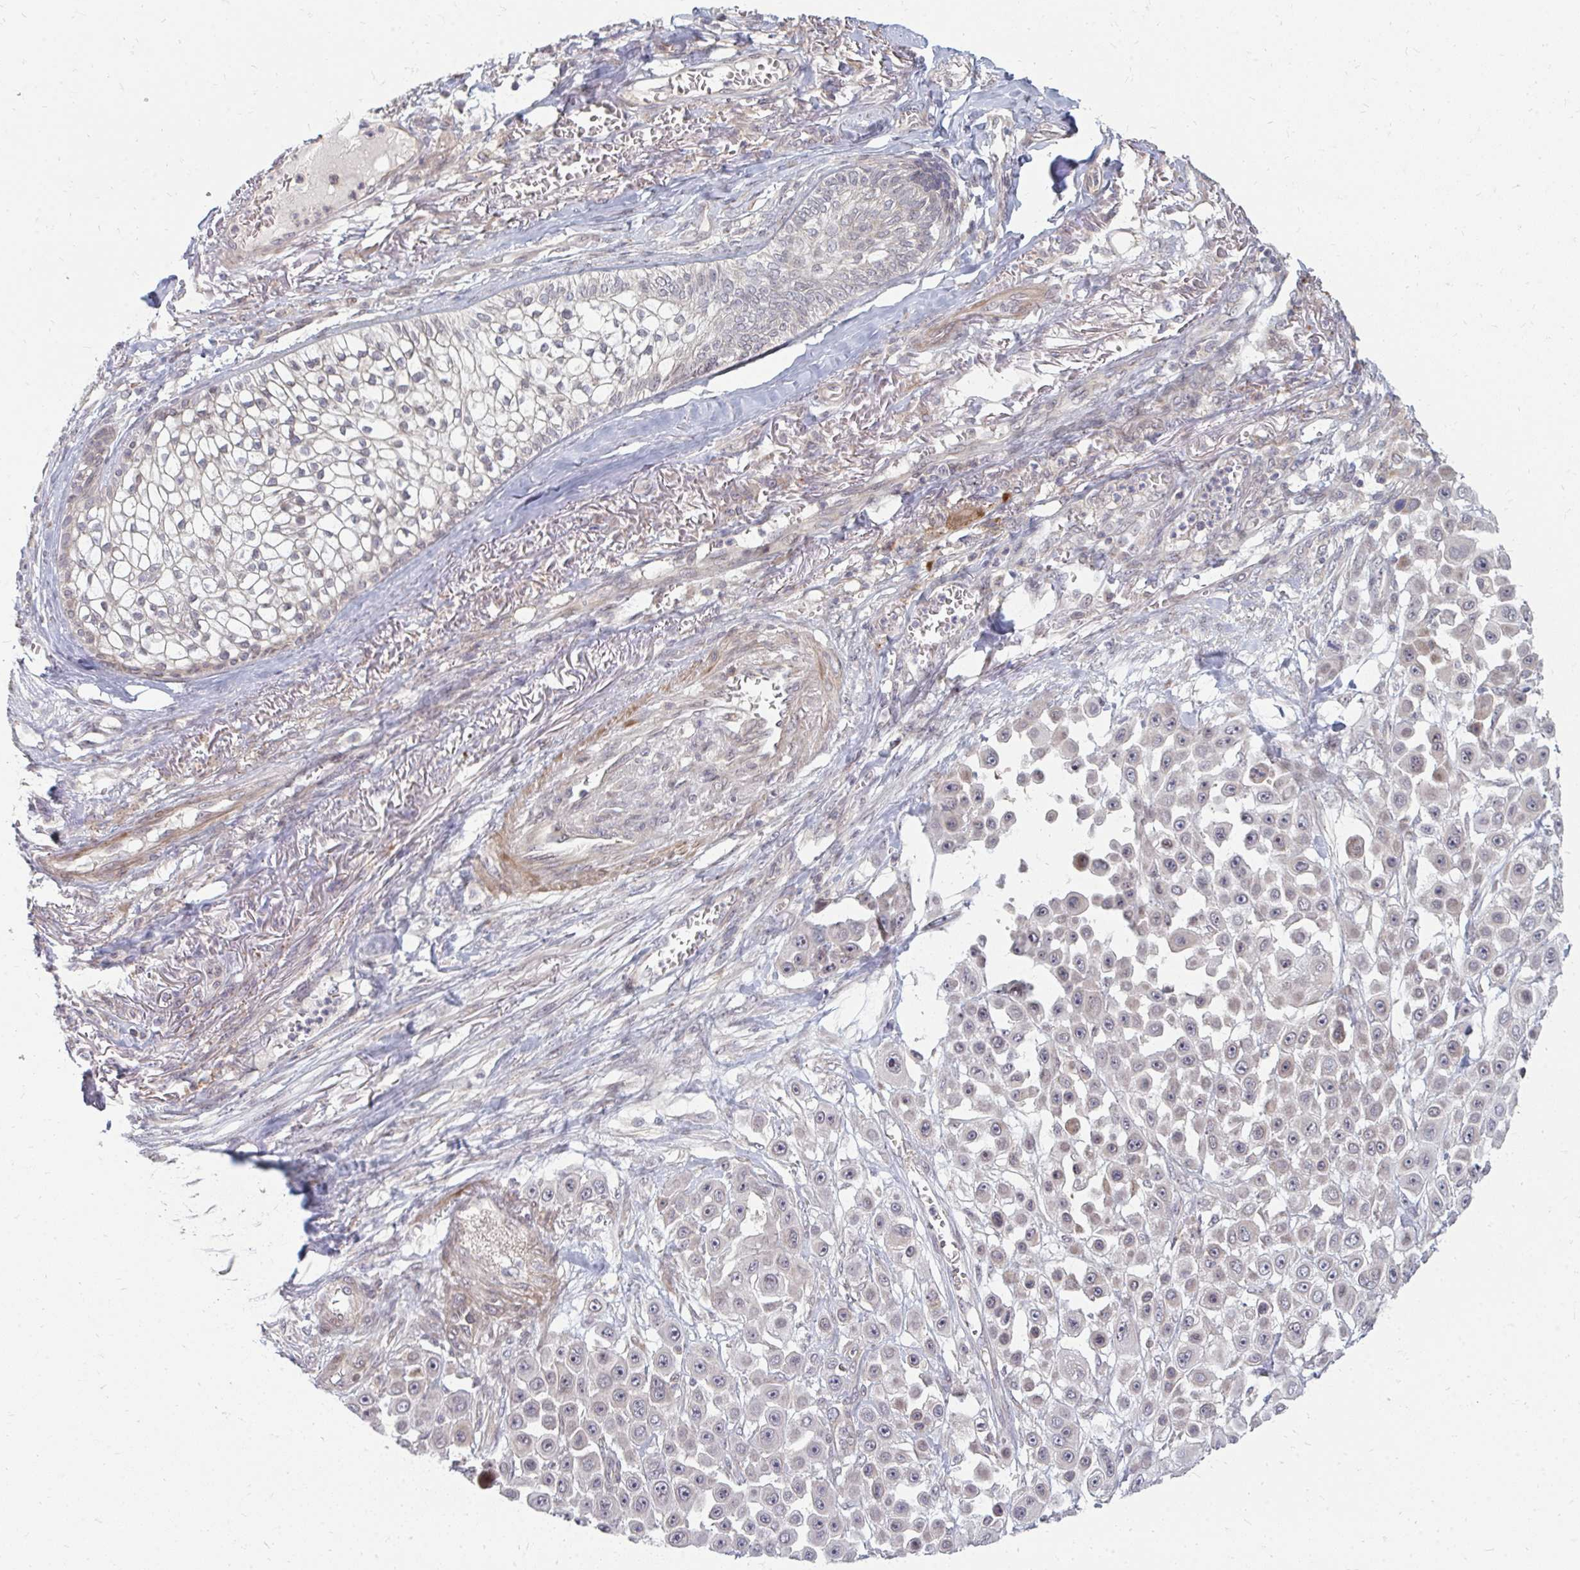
{"staining": {"intensity": "negative", "quantity": "none", "location": "none"}, "tissue": "skin cancer", "cell_type": "Tumor cells", "image_type": "cancer", "snomed": [{"axis": "morphology", "description": "Squamous cell carcinoma, NOS"}, {"axis": "topography", "description": "Skin"}], "caption": "Micrograph shows no protein expression in tumor cells of skin cancer tissue.", "gene": "ZNF285", "patient": {"sex": "male", "age": 67}}